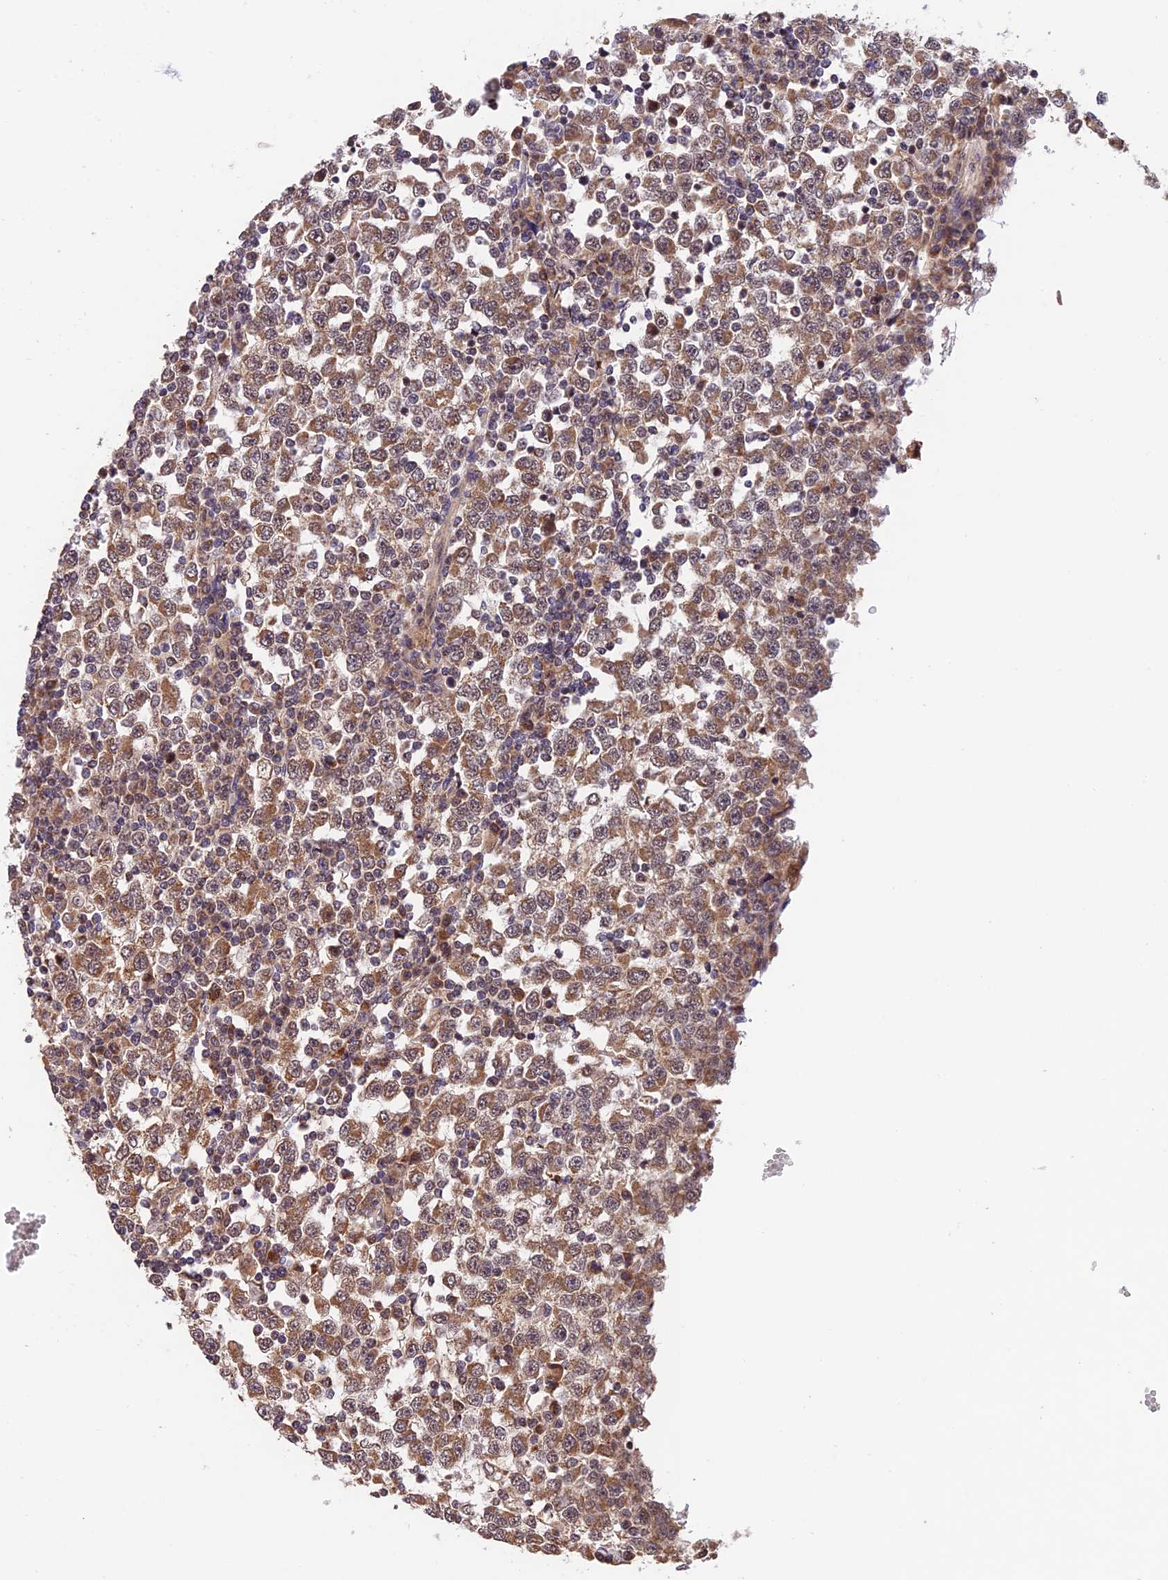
{"staining": {"intensity": "moderate", "quantity": ">75%", "location": "cytoplasmic/membranous"}, "tissue": "testis cancer", "cell_type": "Tumor cells", "image_type": "cancer", "snomed": [{"axis": "morphology", "description": "Seminoma, NOS"}, {"axis": "topography", "description": "Testis"}], "caption": "Tumor cells demonstrate medium levels of moderate cytoplasmic/membranous expression in about >75% of cells in testis cancer. (DAB (3,3'-diaminobenzidine) = brown stain, brightfield microscopy at high magnification).", "gene": "MNS1", "patient": {"sex": "male", "age": 65}}